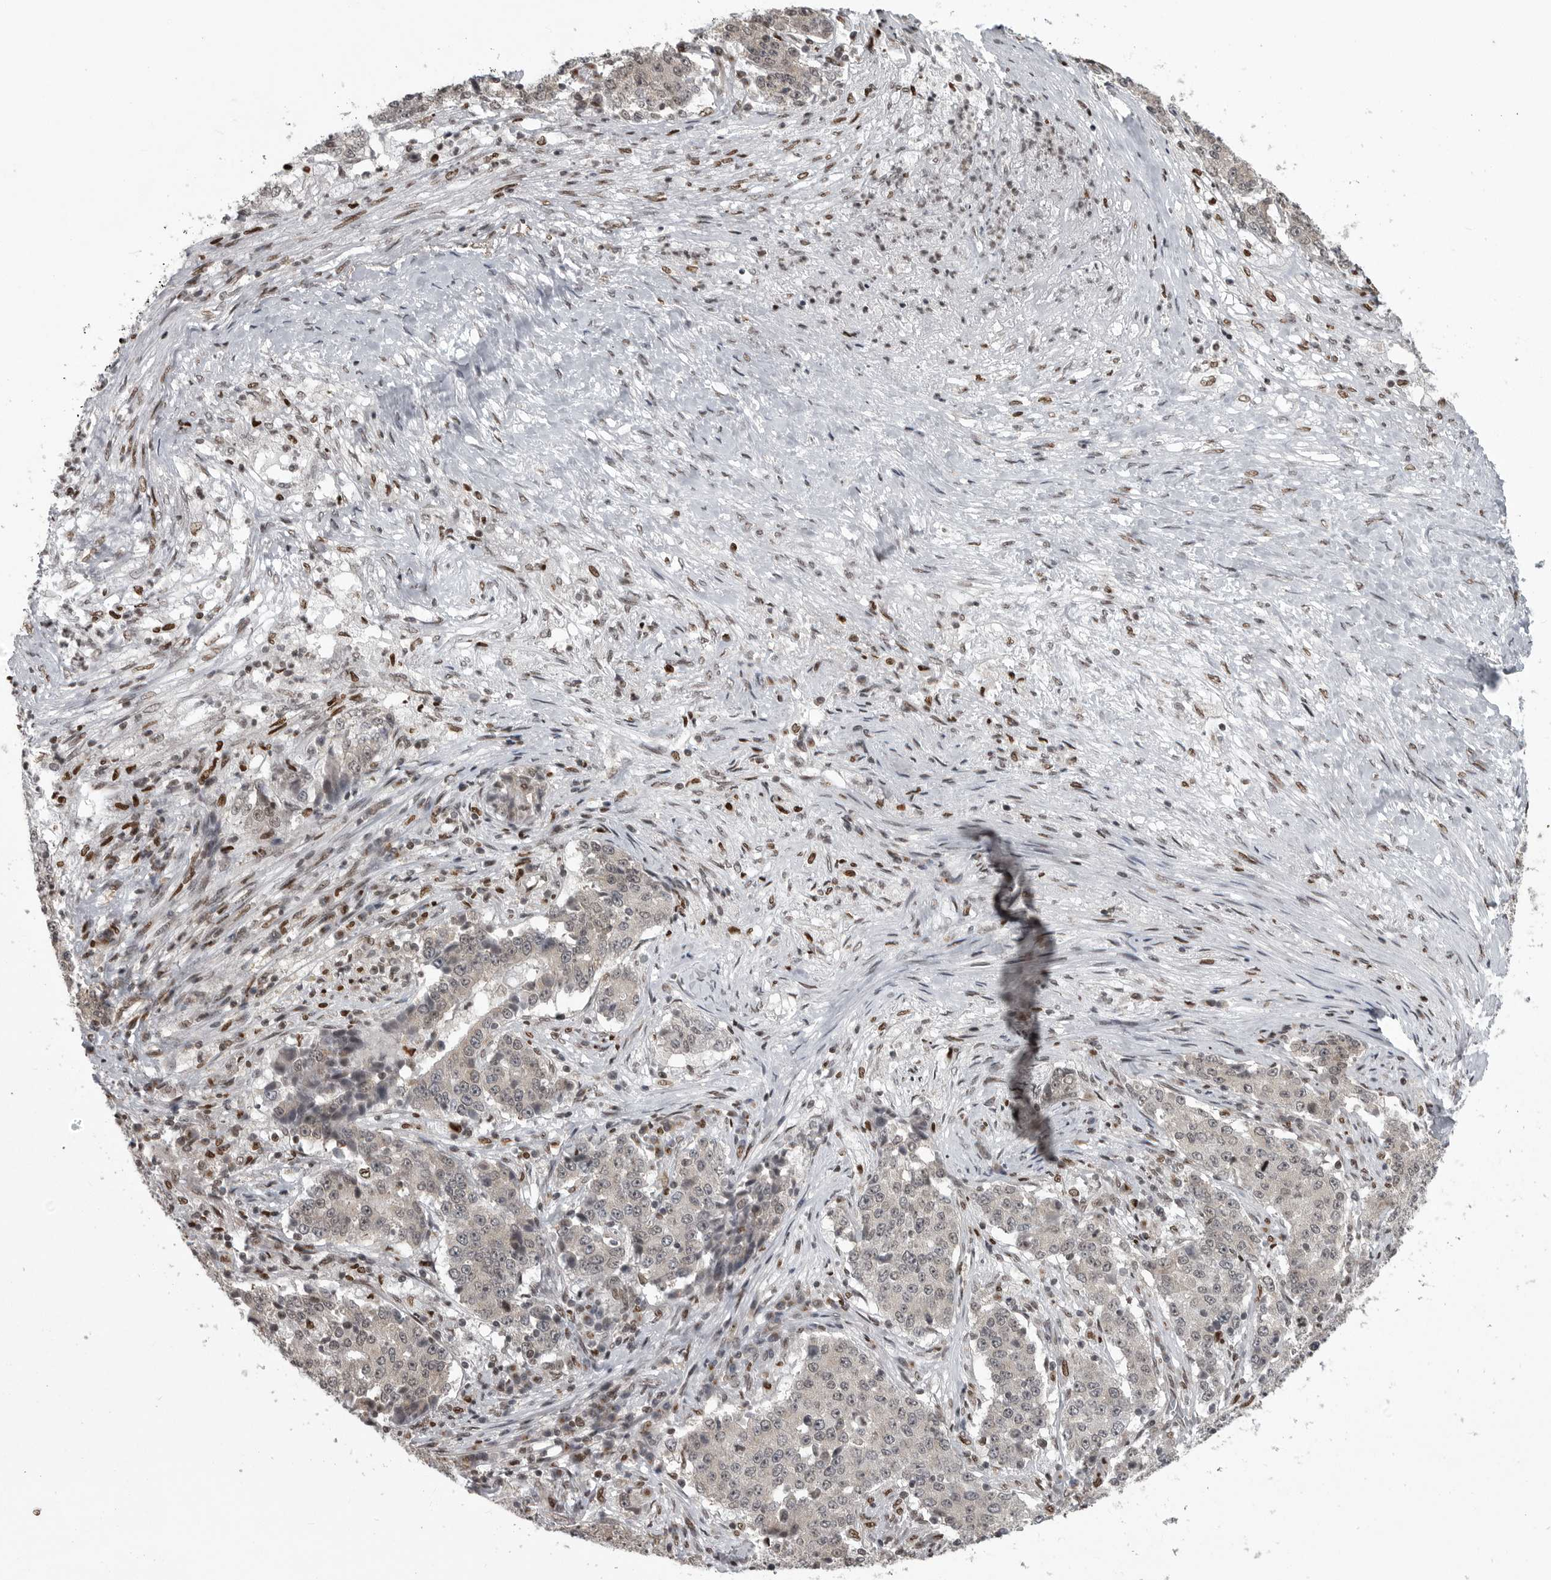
{"staining": {"intensity": "negative", "quantity": "none", "location": "none"}, "tissue": "stomach cancer", "cell_type": "Tumor cells", "image_type": "cancer", "snomed": [{"axis": "morphology", "description": "Adenocarcinoma, NOS"}, {"axis": "topography", "description": "Stomach"}], "caption": "Histopathology image shows no significant protein positivity in tumor cells of stomach cancer.", "gene": "YAF2", "patient": {"sex": "male", "age": 59}}